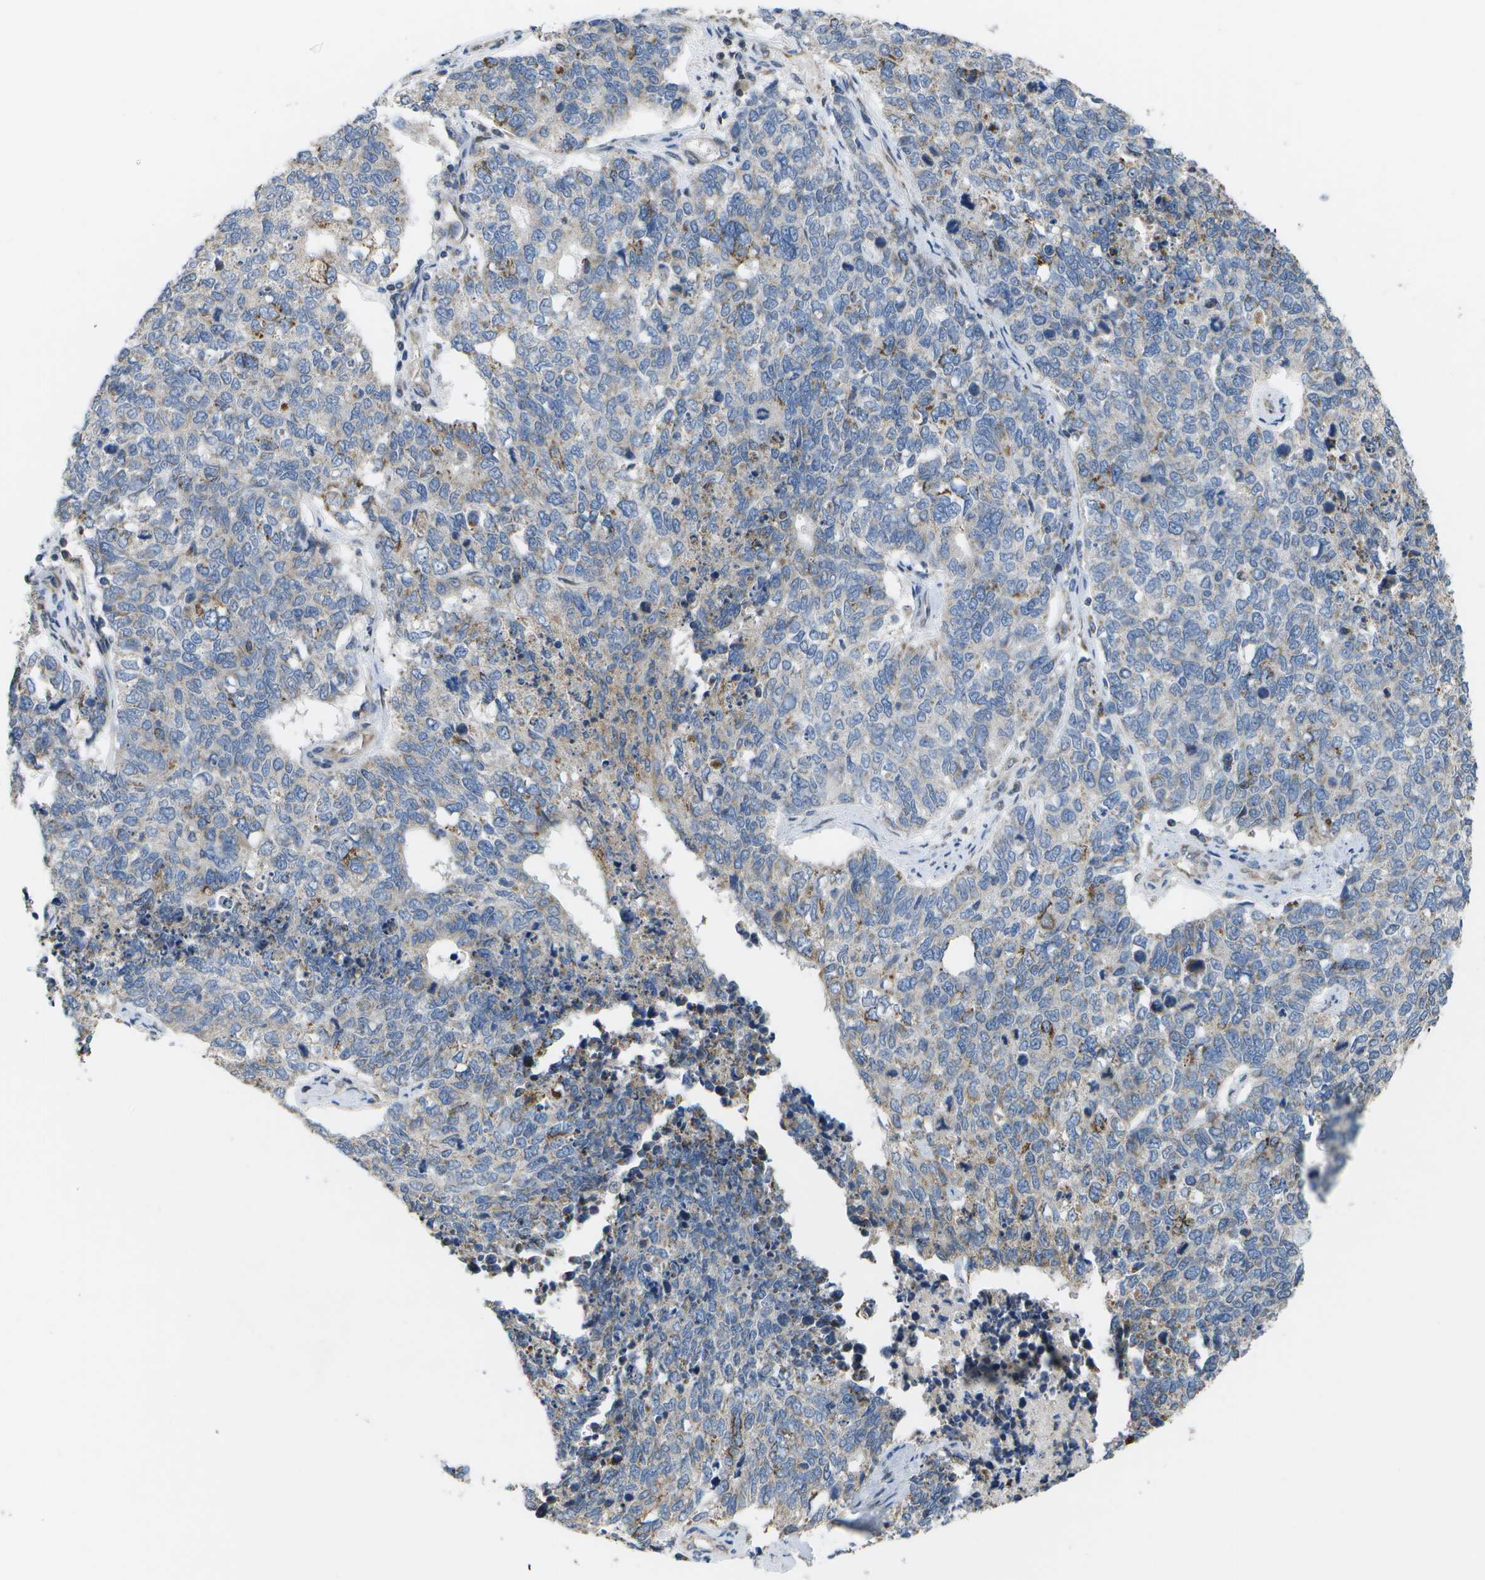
{"staining": {"intensity": "negative", "quantity": "none", "location": "none"}, "tissue": "cervical cancer", "cell_type": "Tumor cells", "image_type": "cancer", "snomed": [{"axis": "morphology", "description": "Squamous cell carcinoma, NOS"}, {"axis": "topography", "description": "Cervix"}], "caption": "High power microscopy histopathology image of an immunohistochemistry histopathology image of cervical cancer (squamous cell carcinoma), revealing no significant positivity in tumor cells.", "gene": "HADHA", "patient": {"sex": "female", "age": 63}}